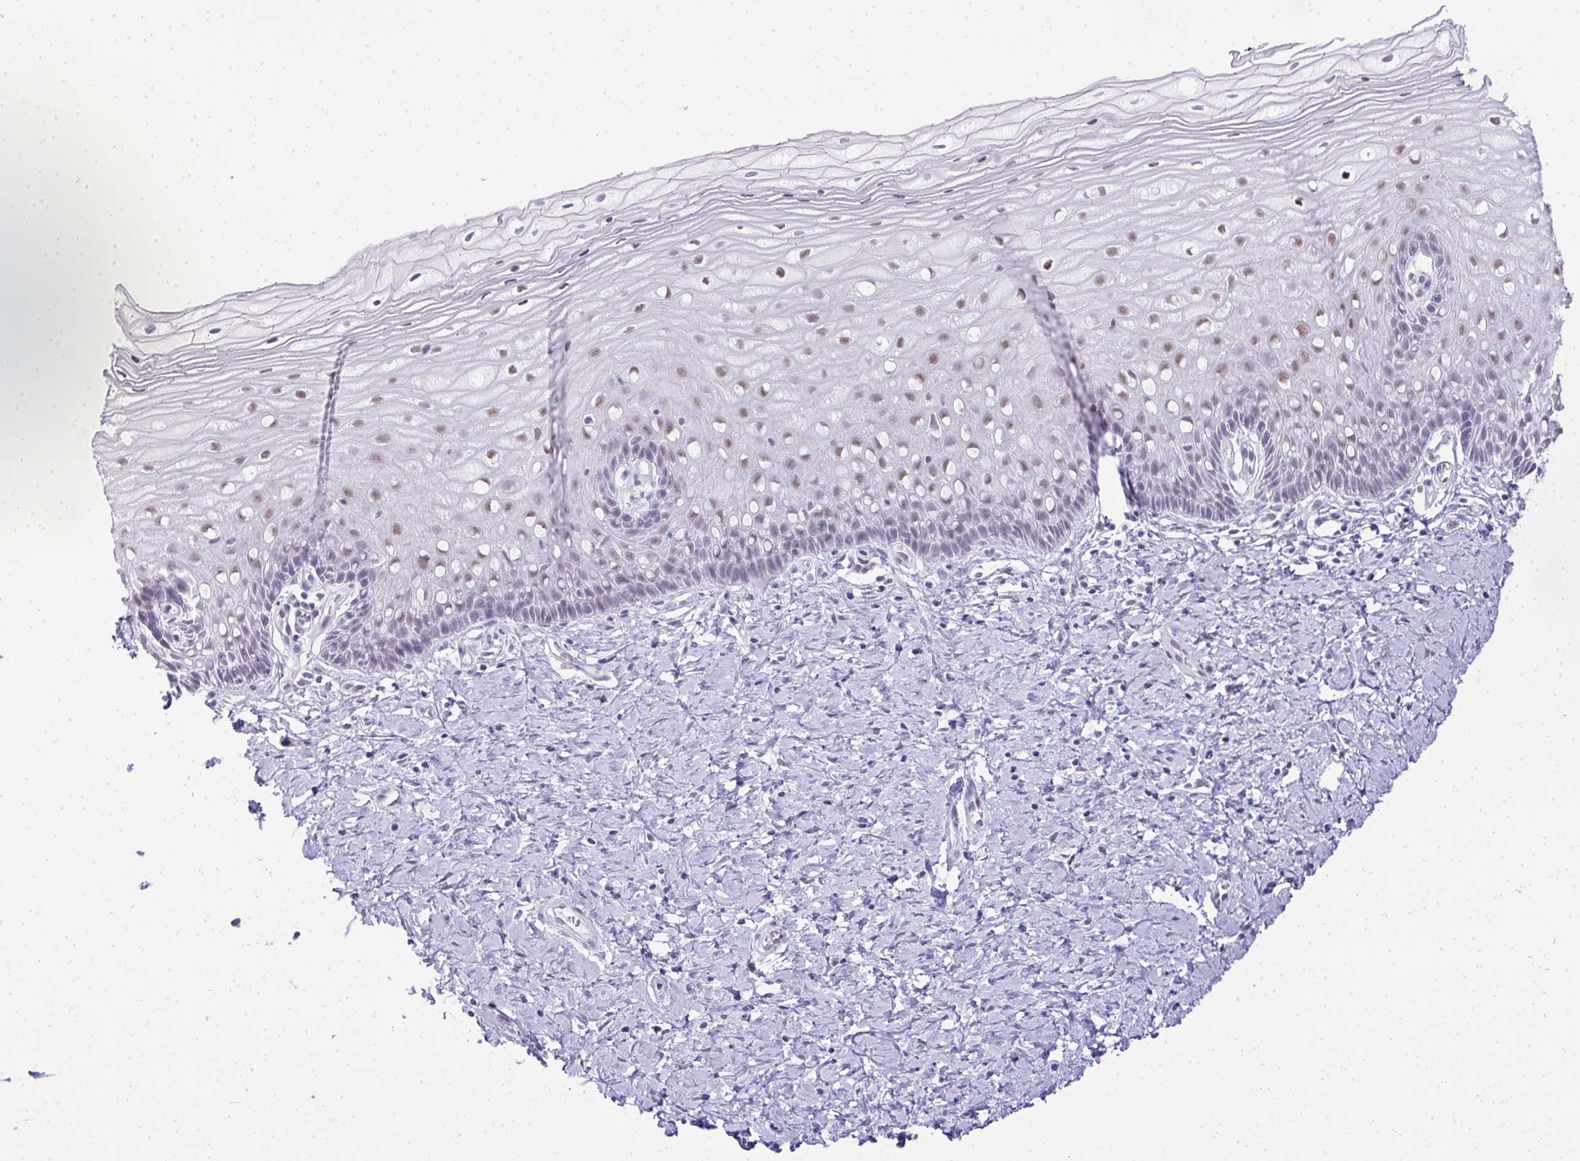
{"staining": {"intensity": "negative", "quantity": "none", "location": "none"}, "tissue": "cervix", "cell_type": "Glandular cells", "image_type": "normal", "snomed": [{"axis": "morphology", "description": "Normal tissue, NOS"}, {"axis": "topography", "description": "Cervix"}], "caption": "Immunohistochemistry histopathology image of unremarkable human cervix stained for a protein (brown), which demonstrates no staining in glandular cells. The staining was performed using DAB (3,3'-diaminobenzidine) to visualize the protein expression in brown, while the nuclei were stained in blue with hematoxylin (Magnification: 20x).", "gene": "PLA2G1B", "patient": {"sex": "female", "age": 37}}